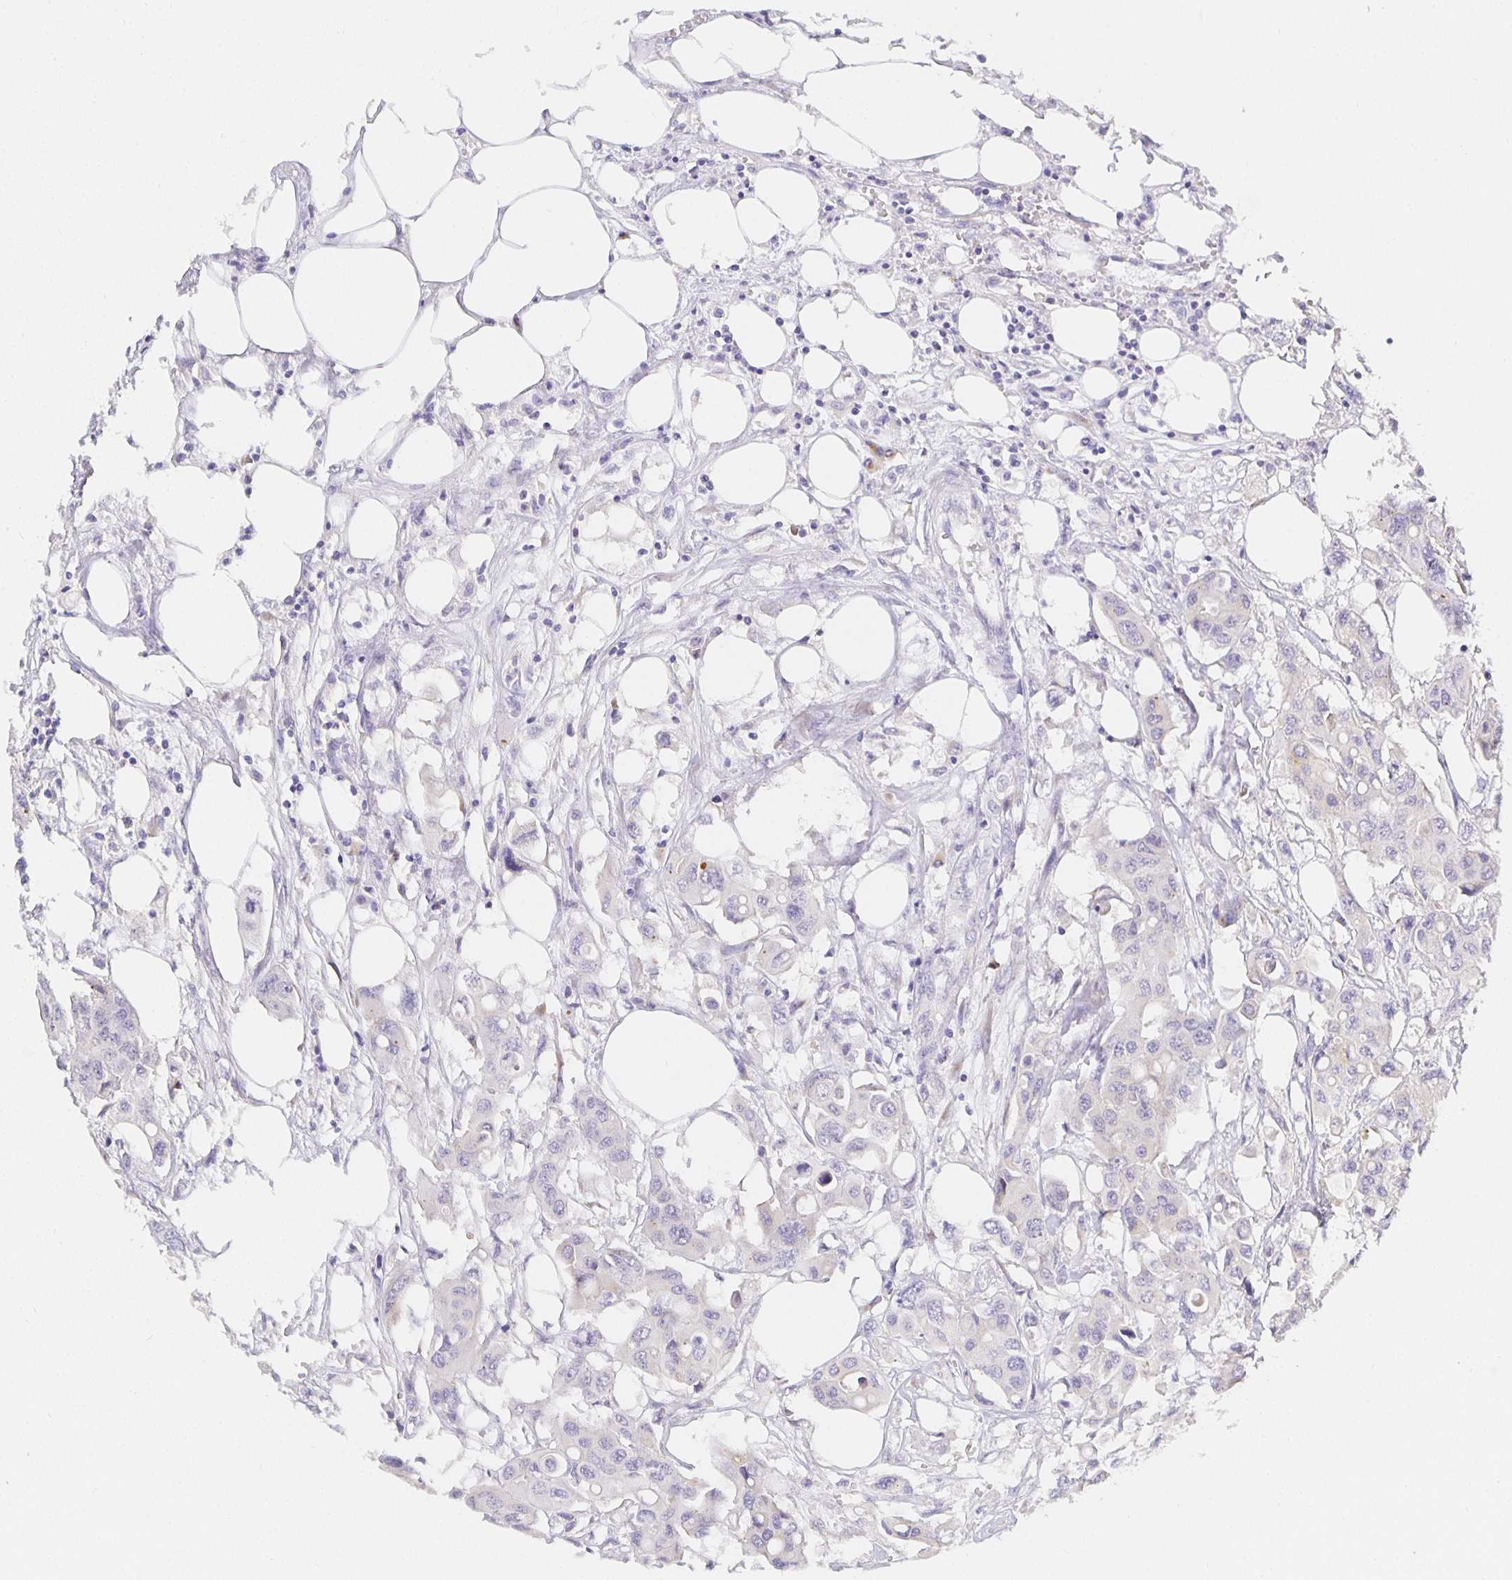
{"staining": {"intensity": "negative", "quantity": "none", "location": "none"}, "tissue": "colorectal cancer", "cell_type": "Tumor cells", "image_type": "cancer", "snomed": [{"axis": "morphology", "description": "Adenocarcinoma, NOS"}, {"axis": "topography", "description": "Colon"}], "caption": "Human colorectal cancer stained for a protein using immunohistochemistry displays no expression in tumor cells.", "gene": "OPALIN", "patient": {"sex": "male", "age": 77}}